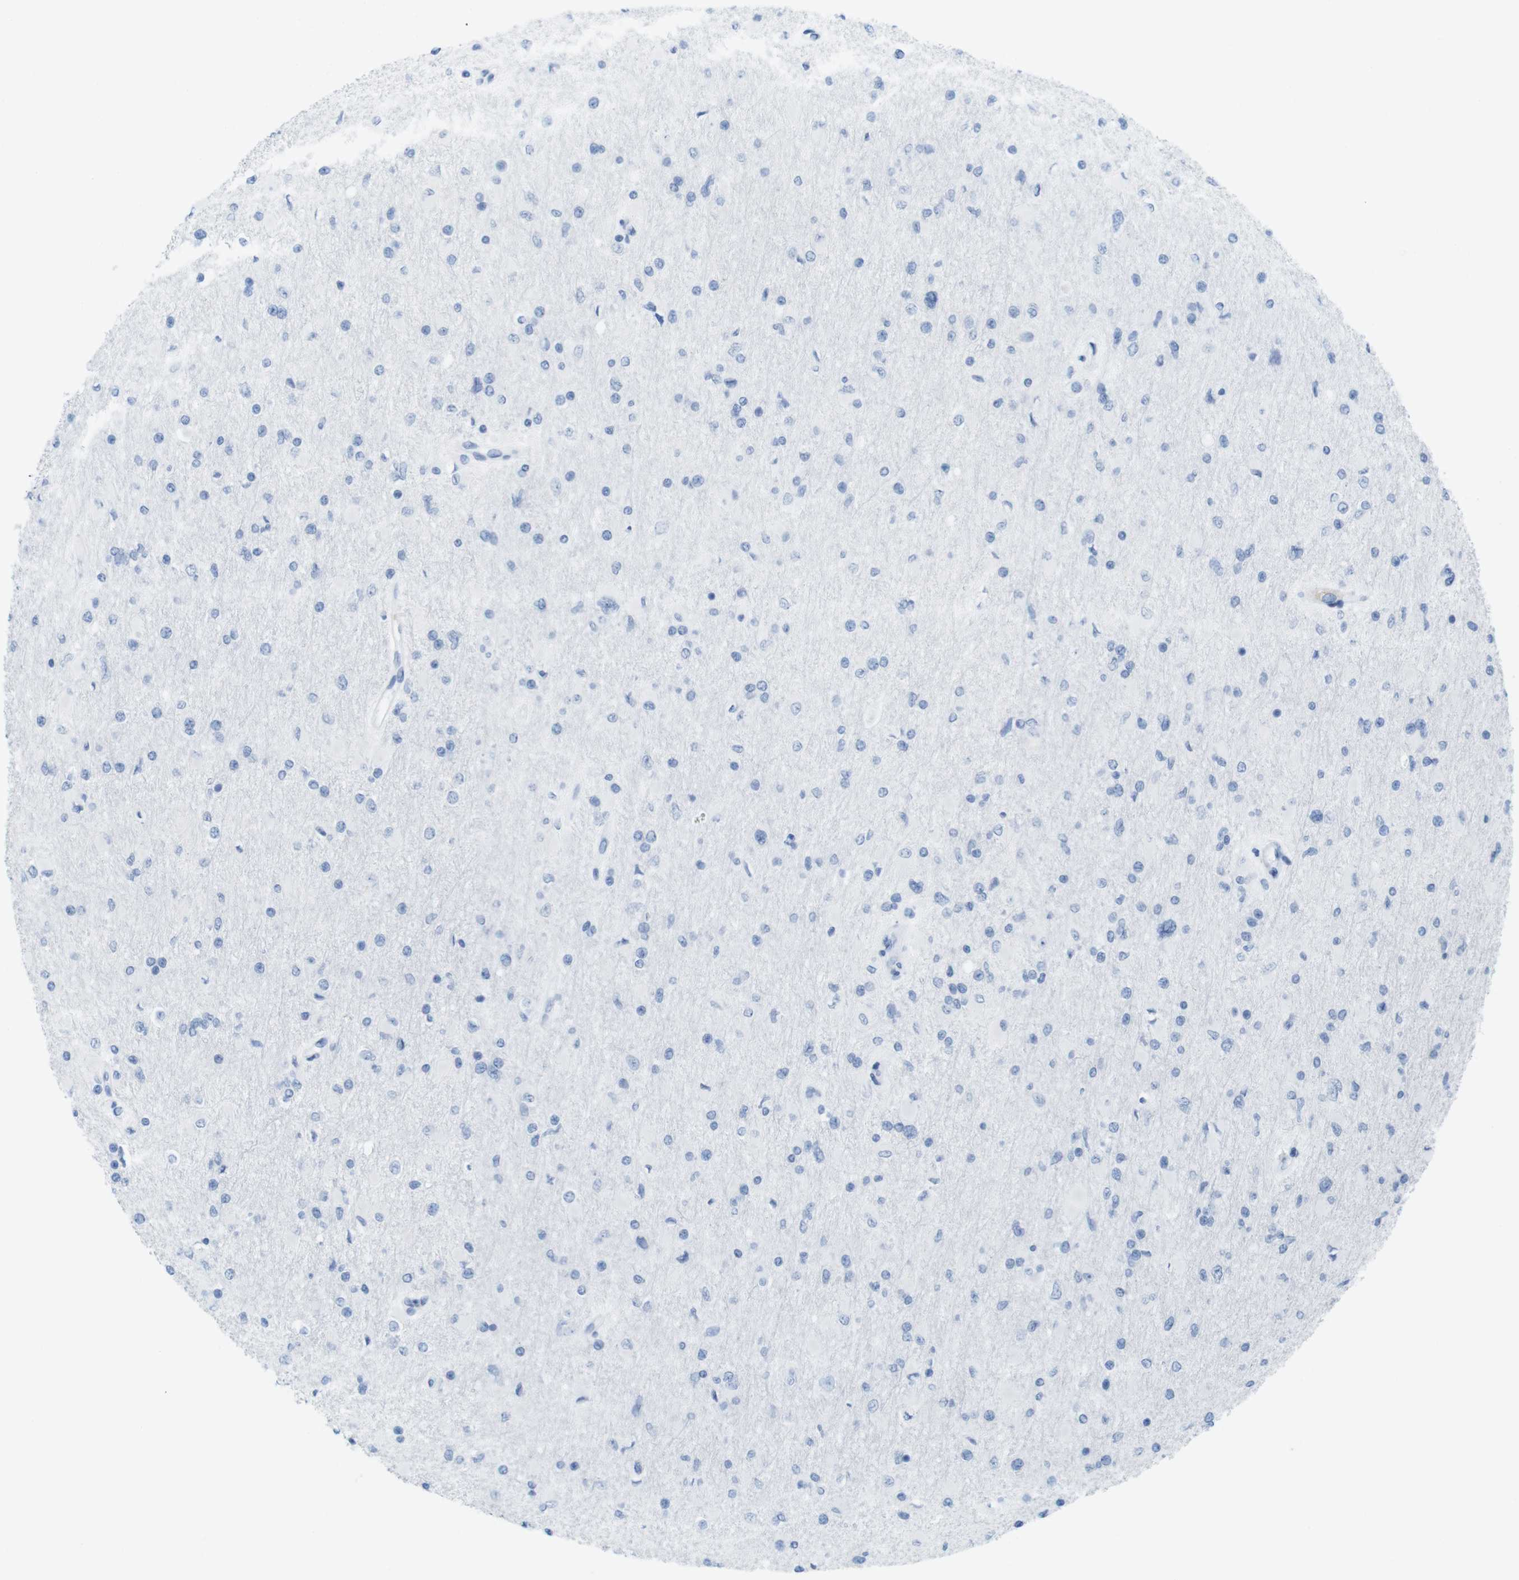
{"staining": {"intensity": "negative", "quantity": "none", "location": "none"}, "tissue": "glioma", "cell_type": "Tumor cells", "image_type": "cancer", "snomed": [{"axis": "morphology", "description": "Glioma, malignant, High grade"}, {"axis": "topography", "description": "Cerebral cortex"}], "caption": "Photomicrograph shows no significant protein staining in tumor cells of malignant glioma (high-grade).", "gene": "TNNT2", "patient": {"sex": "female", "age": 36}}